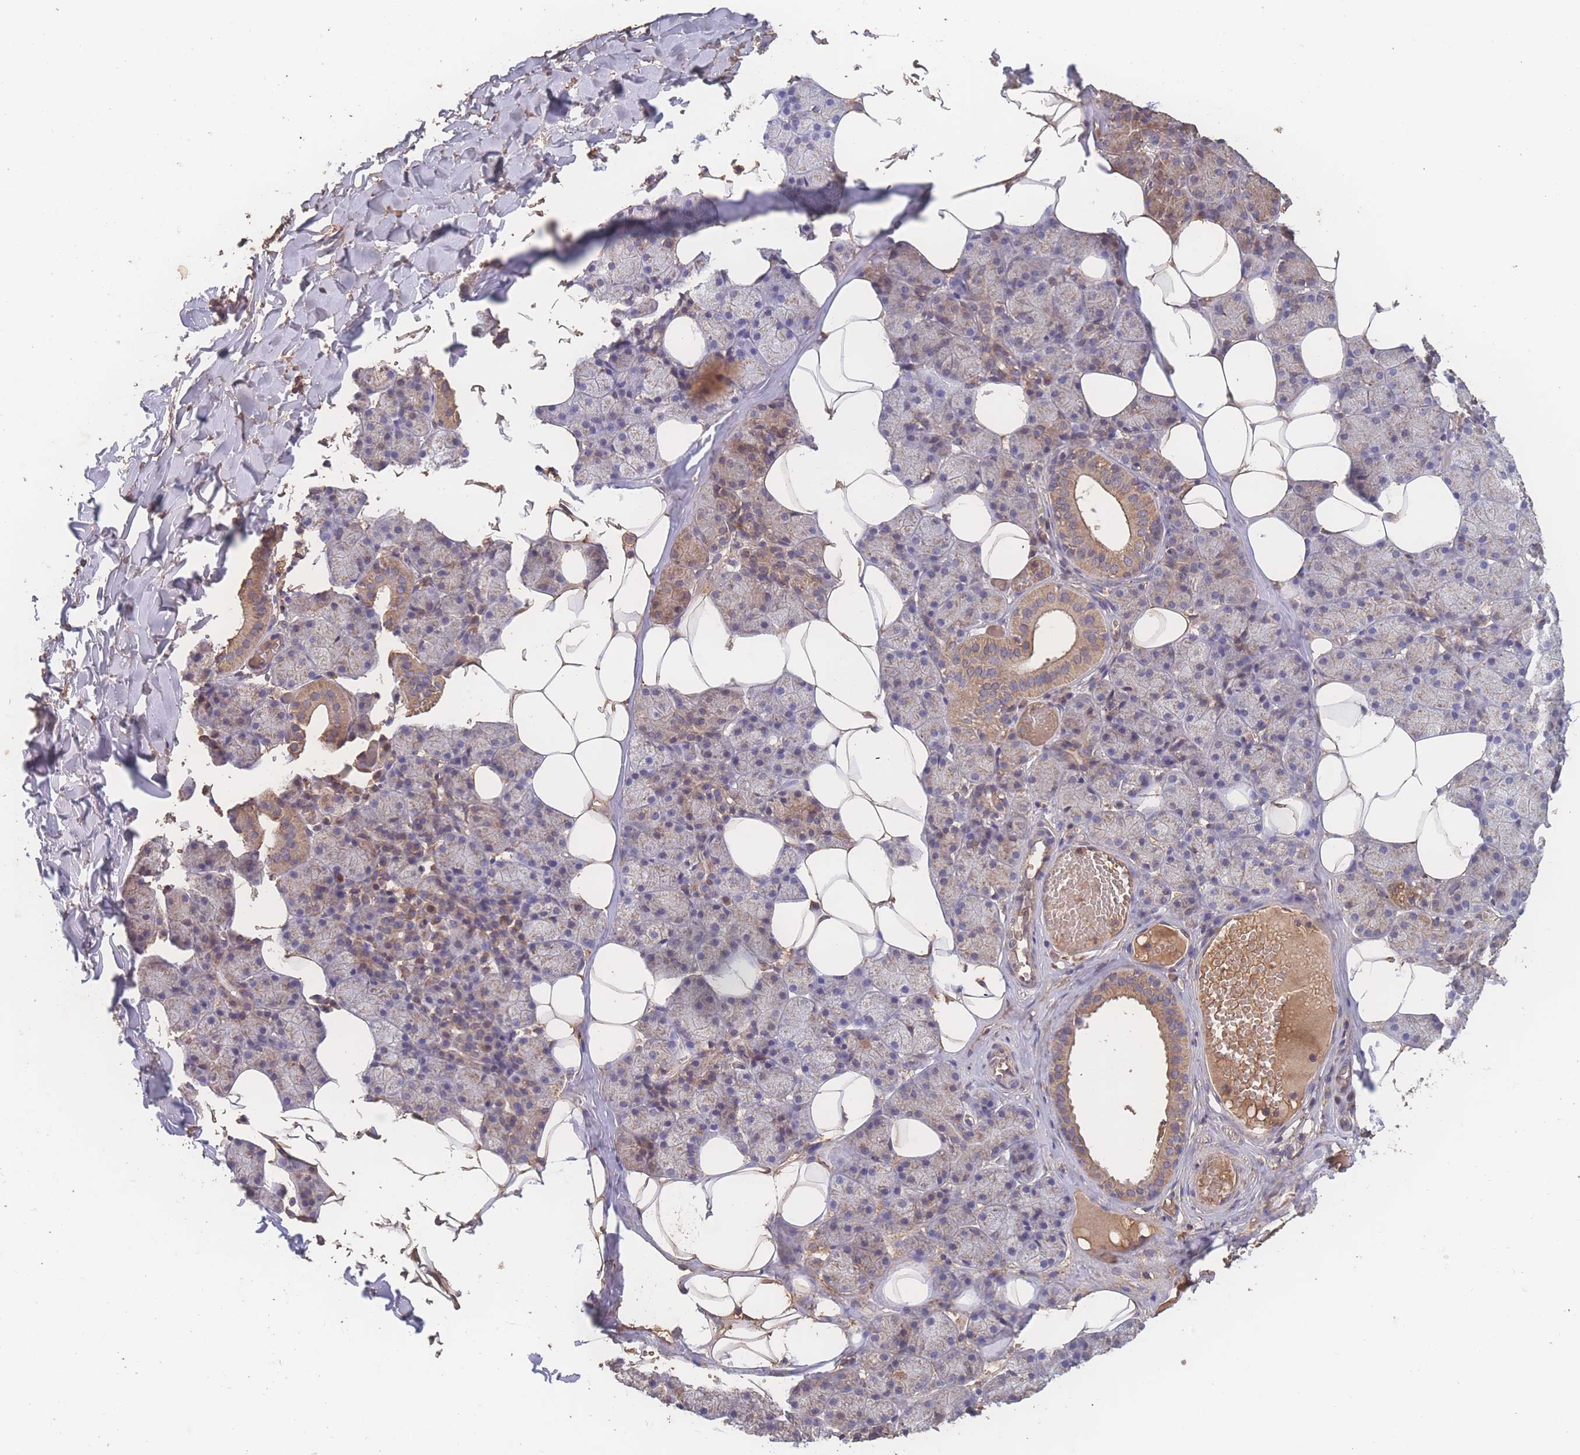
{"staining": {"intensity": "moderate", "quantity": "25%-75%", "location": "cytoplasmic/membranous"}, "tissue": "salivary gland", "cell_type": "Glandular cells", "image_type": "normal", "snomed": [{"axis": "morphology", "description": "Normal tissue, NOS"}, {"axis": "topography", "description": "Salivary gland"}], "caption": "This photomicrograph demonstrates immunohistochemistry staining of unremarkable human salivary gland, with medium moderate cytoplasmic/membranous expression in about 25%-75% of glandular cells.", "gene": "ATXN10", "patient": {"sex": "female", "age": 33}}